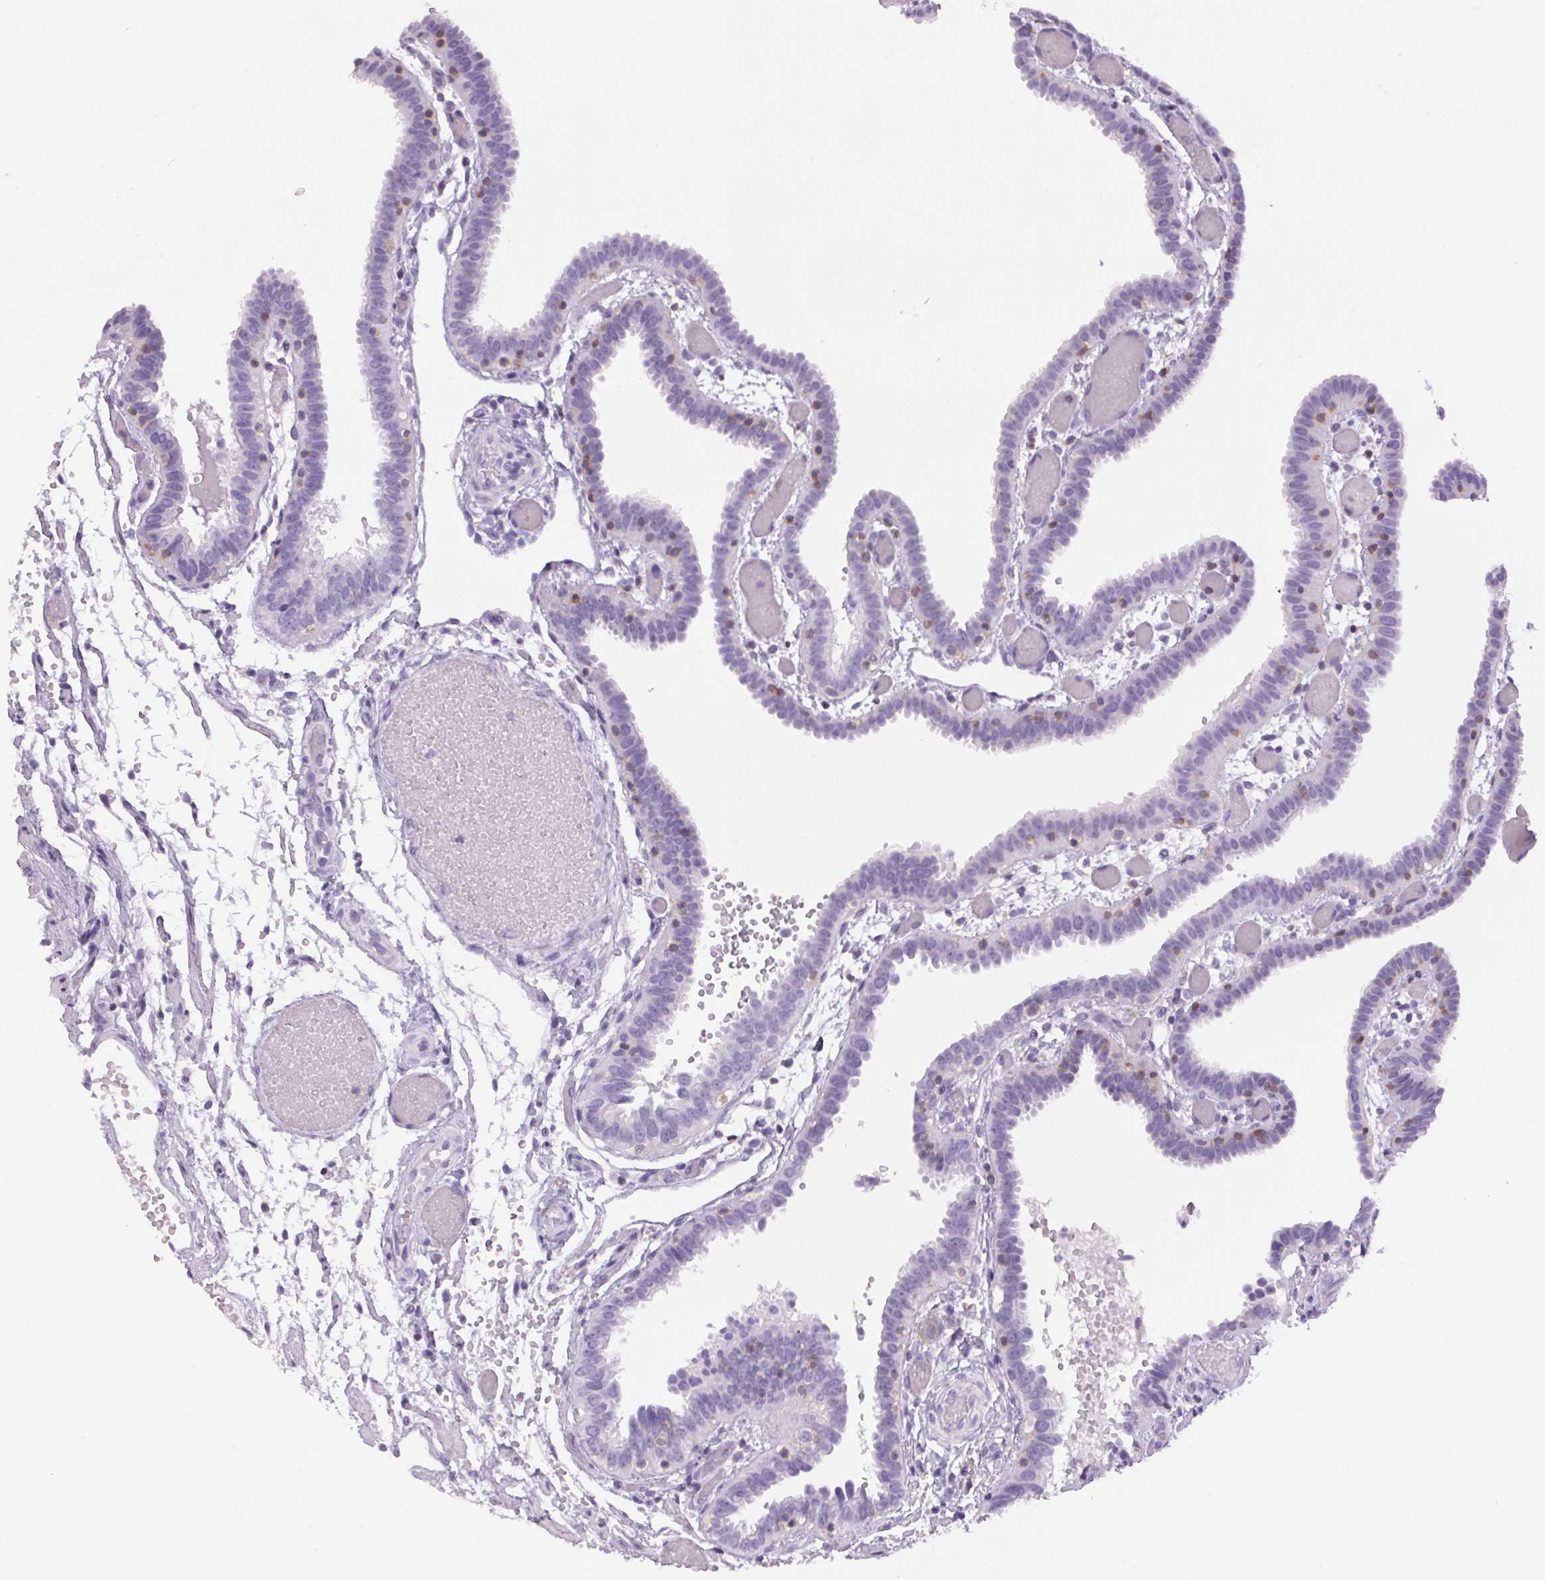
{"staining": {"intensity": "negative", "quantity": "none", "location": "none"}, "tissue": "fallopian tube", "cell_type": "Glandular cells", "image_type": "normal", "snomed": [{"axis": "morphology", "description": "Normal tissue, NOS"}, {"axis": "topography", "description": "Fallopian tube"}], "caption": "This is an immunohistochemistry (IHC) micrograph of benign fallopian tube. There is no staining in glandular cells.", "gene": "S100A2", "patient": {"sex": "female", "age": 37}}